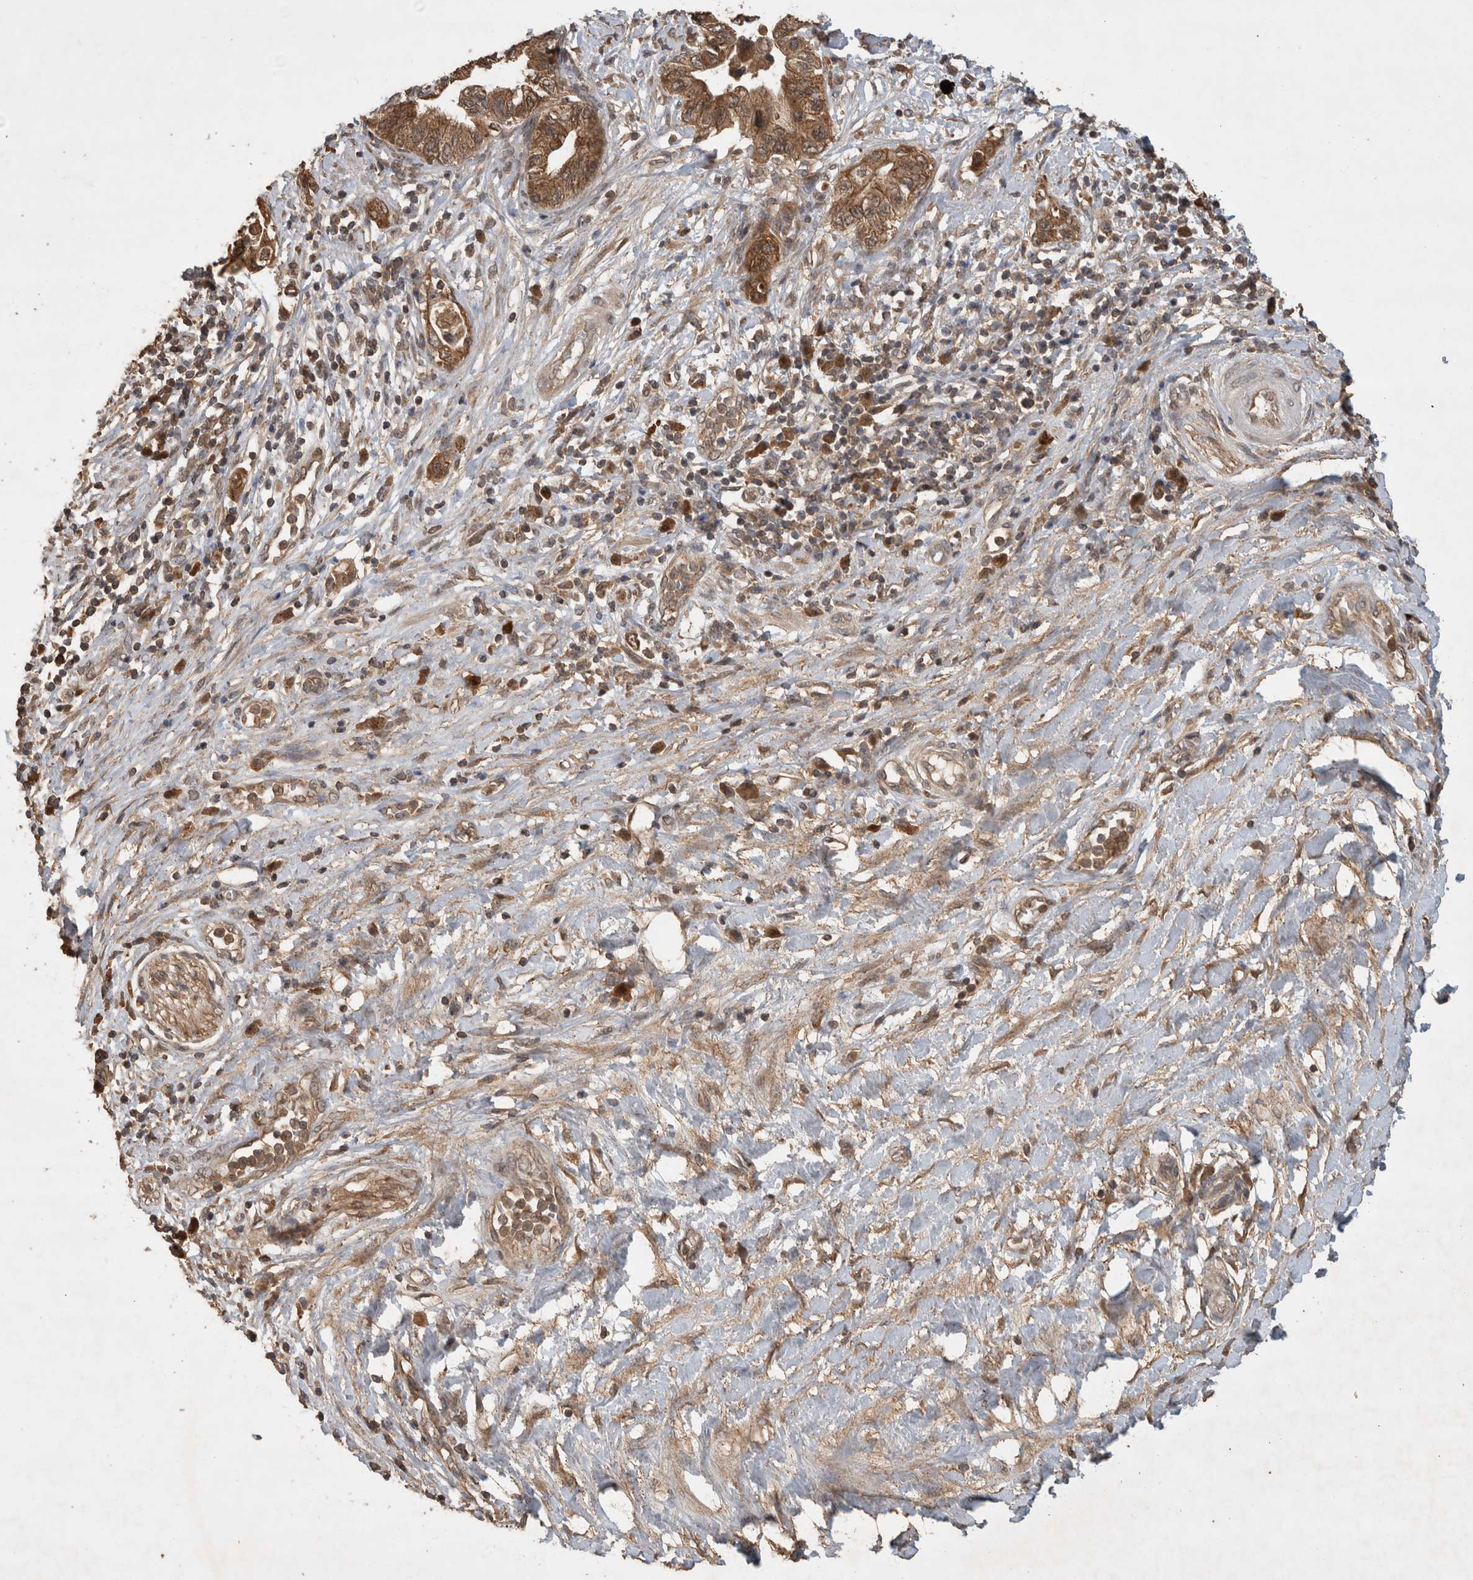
{"staining": {"intensity": "moderate", "quantity": ">75%", "location": "cytoplasmic/membranous"}, "tissue": "pancreatic cancer", "cell_type": "Tumor cells", "image_type": "cancer", "snomed": [{"axis": "morphology", "description": "Adenocarcinoma, NOS"}, {"axis": "topography", "description": "Pancreas"}], "caption": "Moderate cytoplasmic/membranous staining is present in approximately >75% of tumor cells in pancreatic cancer (adenocarcinoma).", "gene": "OTUD7B", "patient": {"sex": "female", "age": 73}}